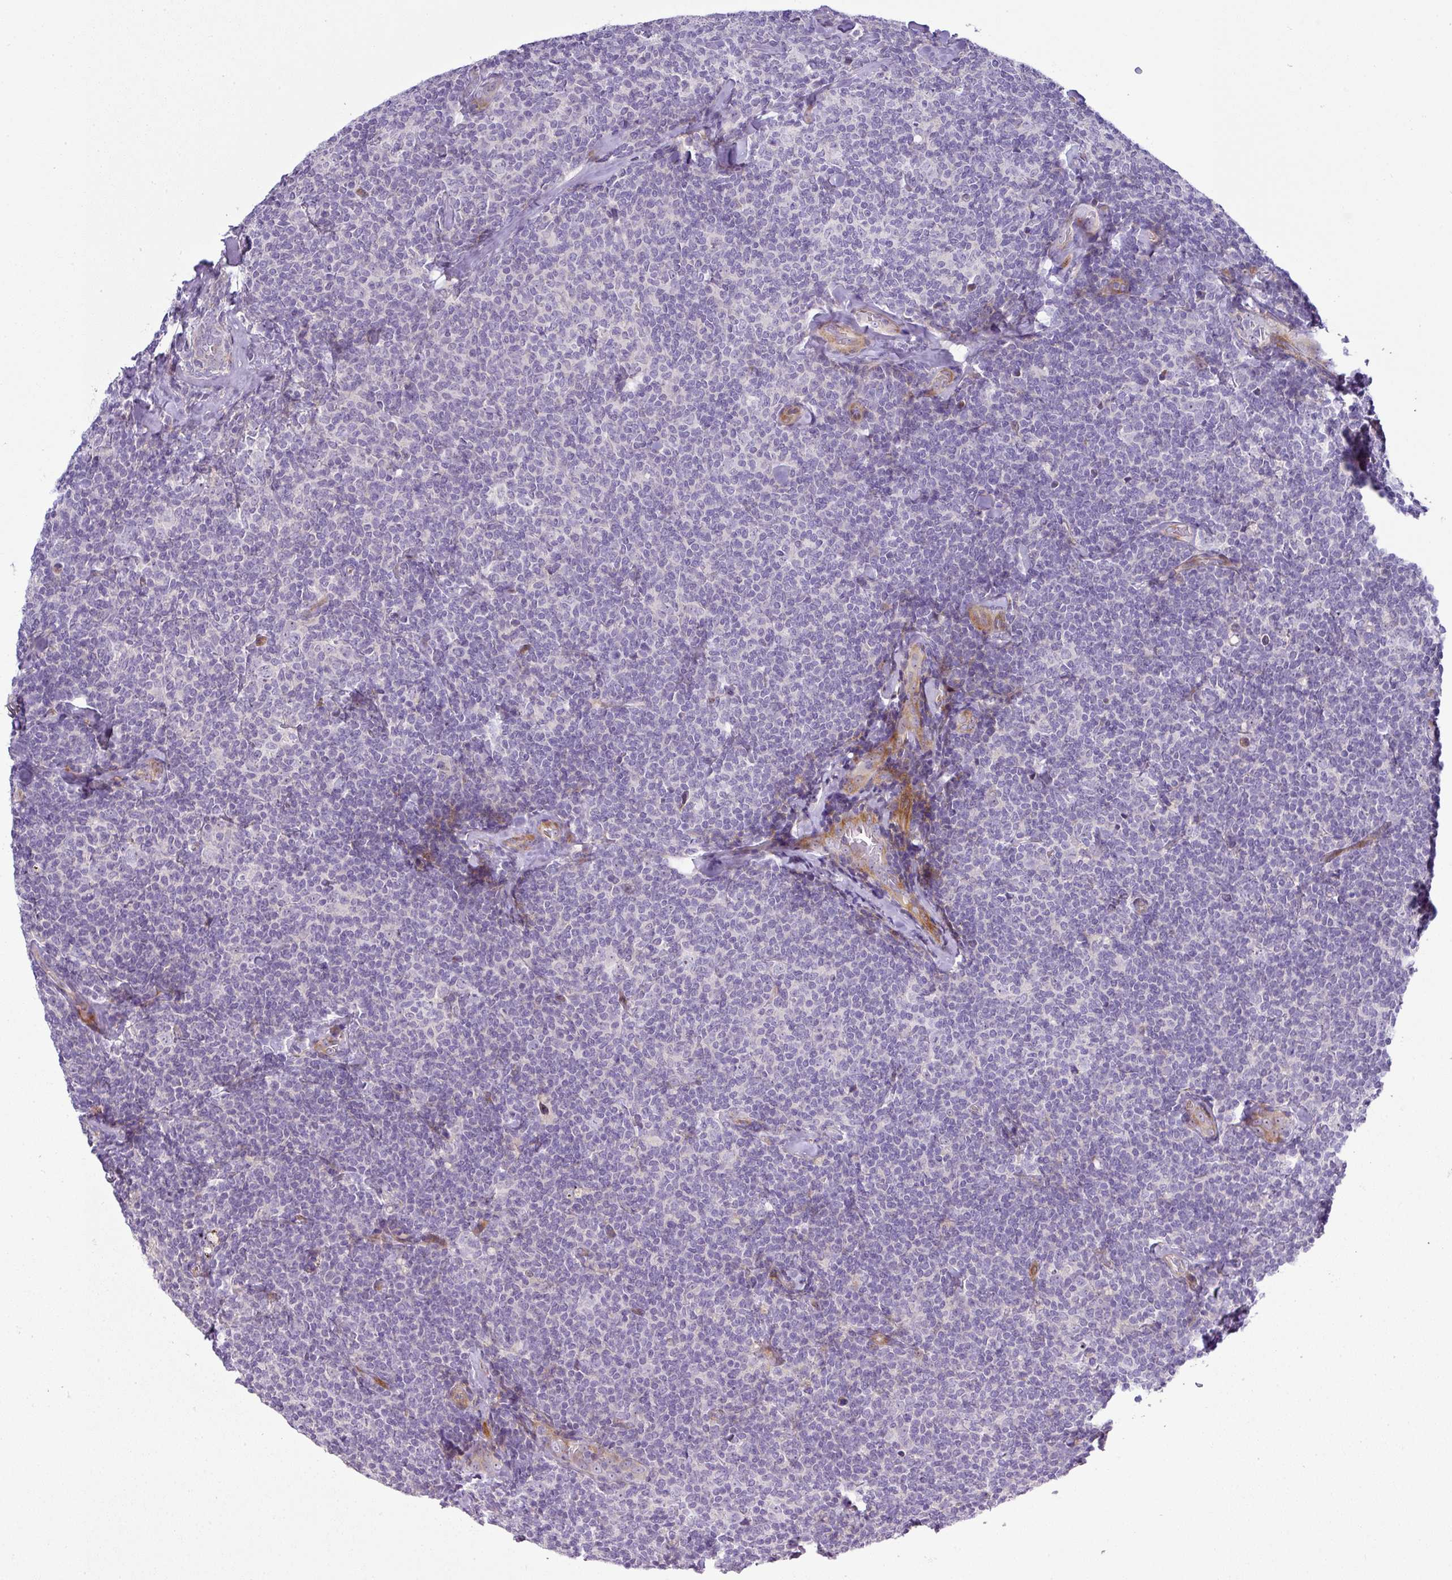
{"staining": {"intensity": "negative", "quantity": "none", "location": "none"}, "tissue": "lymphoma", "cell_type": "Tumor cells", "image_type": "cancer", "snomed": [{"axis": "morphology", "description": "Malignant lymphoma, non-Hodgkin's type, Low grade"}, {"axis": "topography", "description": "Lymph node"}], "caption": "There is no significant positivity in tumor cells of lymphoma. (Immunohistochemistry (ihc), brightfield microscopy, high magnification).", "gene": "ATP6V1F", "patient": {"sex": "female", "age": 56}}